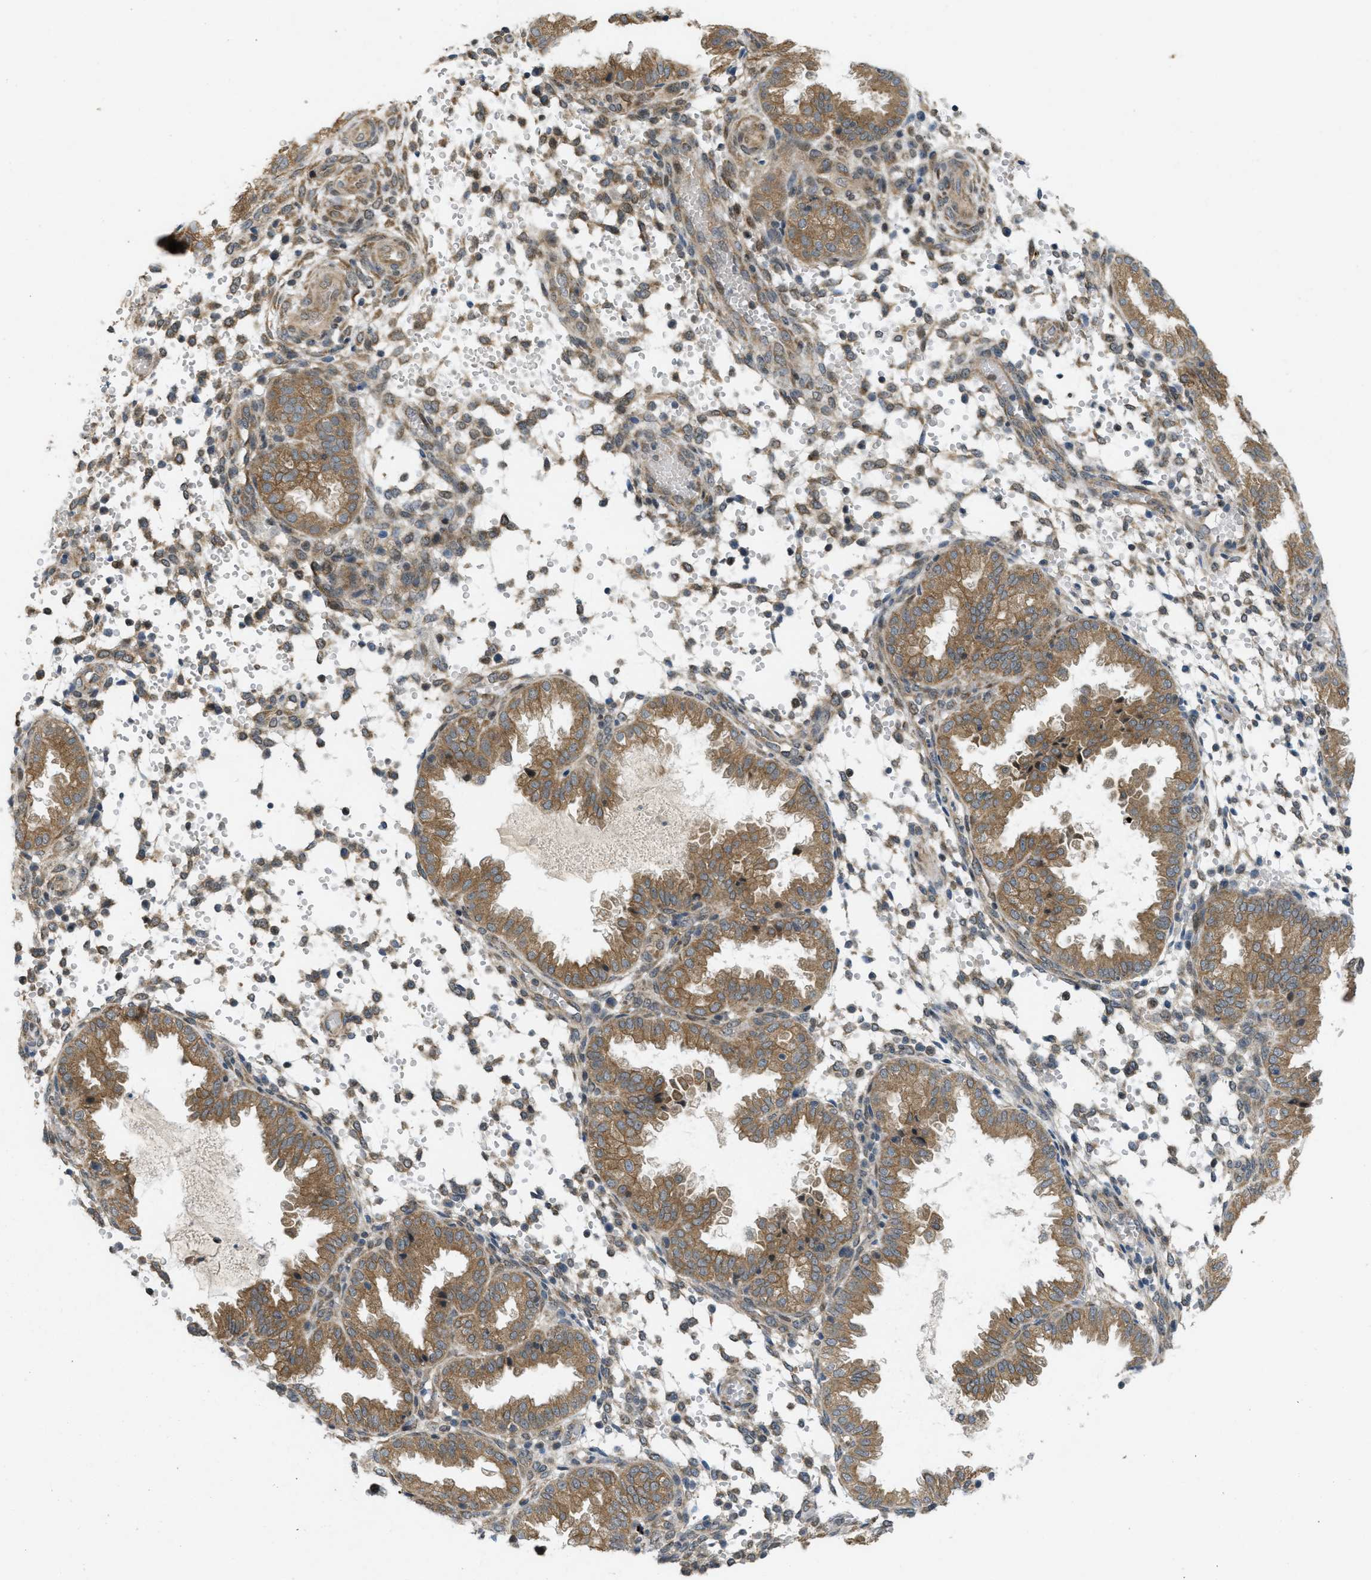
{"staining": {"intensity": "weak", "quantity": "<25%", "location": "cytoplasmic/membranous"}, "tissue": "endometrium", "cell_type": "Cells in endometrial stroma", "image_type": "normal", "snomed": [{"axis": "morphology", "description": "Normal tissue, NOS"}, {"axis": "topography", "description": "Endometrium"}], "caption": "Photomicrograph shows no protein positivity in cells in endometrial stroma of unremarkable endometrium. (Brightfield microscopy of DAB immunohistochemistry at high magnification).", "gene": "IFNLR1", "patient": {"sex": "female", "age": 33}}